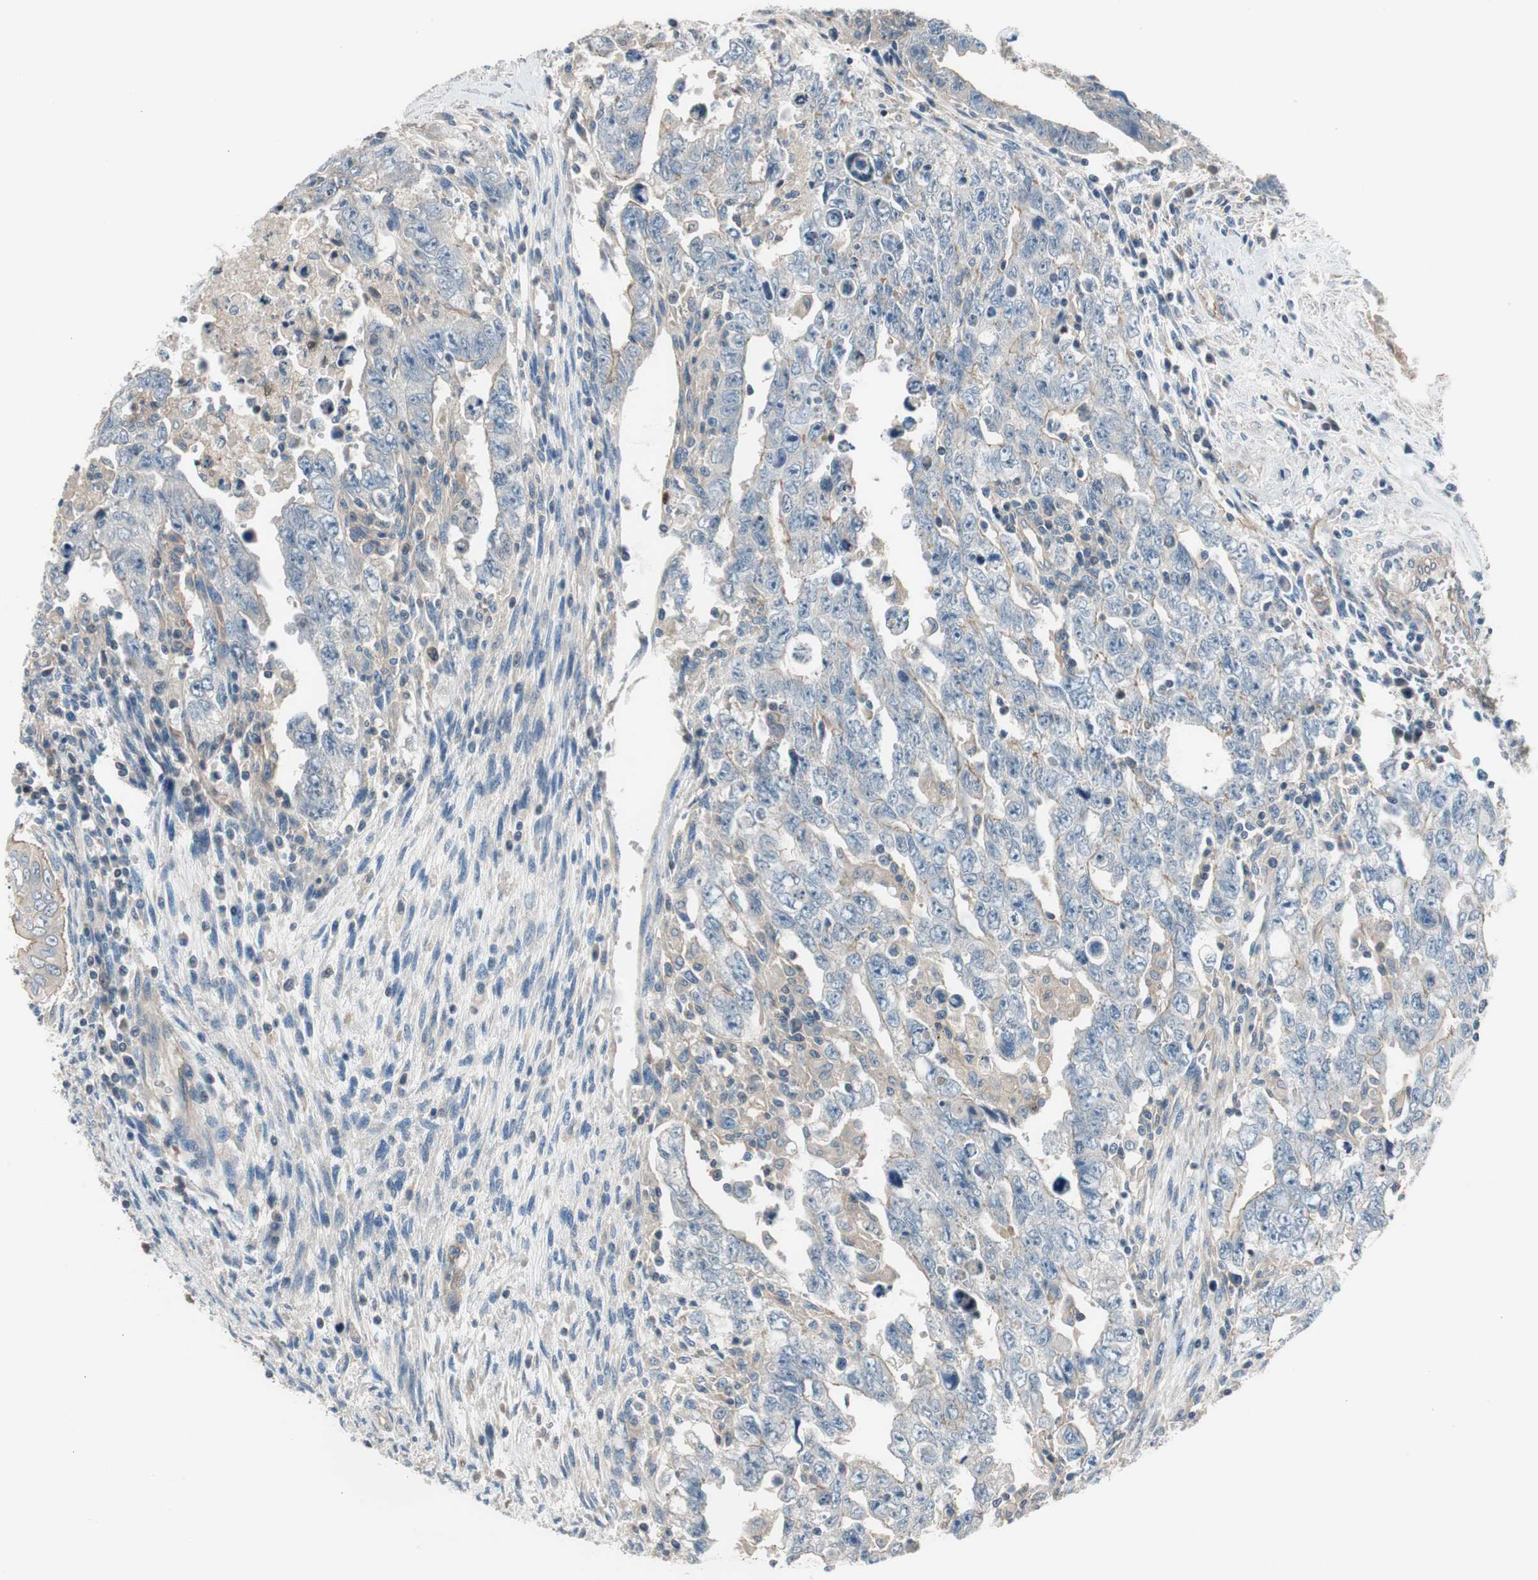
{"staining": {"intensity": "weak", "quantity": "<25%", "location": "cytoplasmic/membranous"}, "tissue": "testis cancer", "cell_type": "Tumor cells", "image_type": "cancer", "snomed": [{"axis": "morphology", "description": "Carcinoma, Embryonal, NOS"}, {"axis": "topography", "description": "Testis"}], "caption": "IHC of human testis cancer reveals no staining in tumor cells.", "gene": "CALML3", "patient": {"sex": "male", "age": 28}}